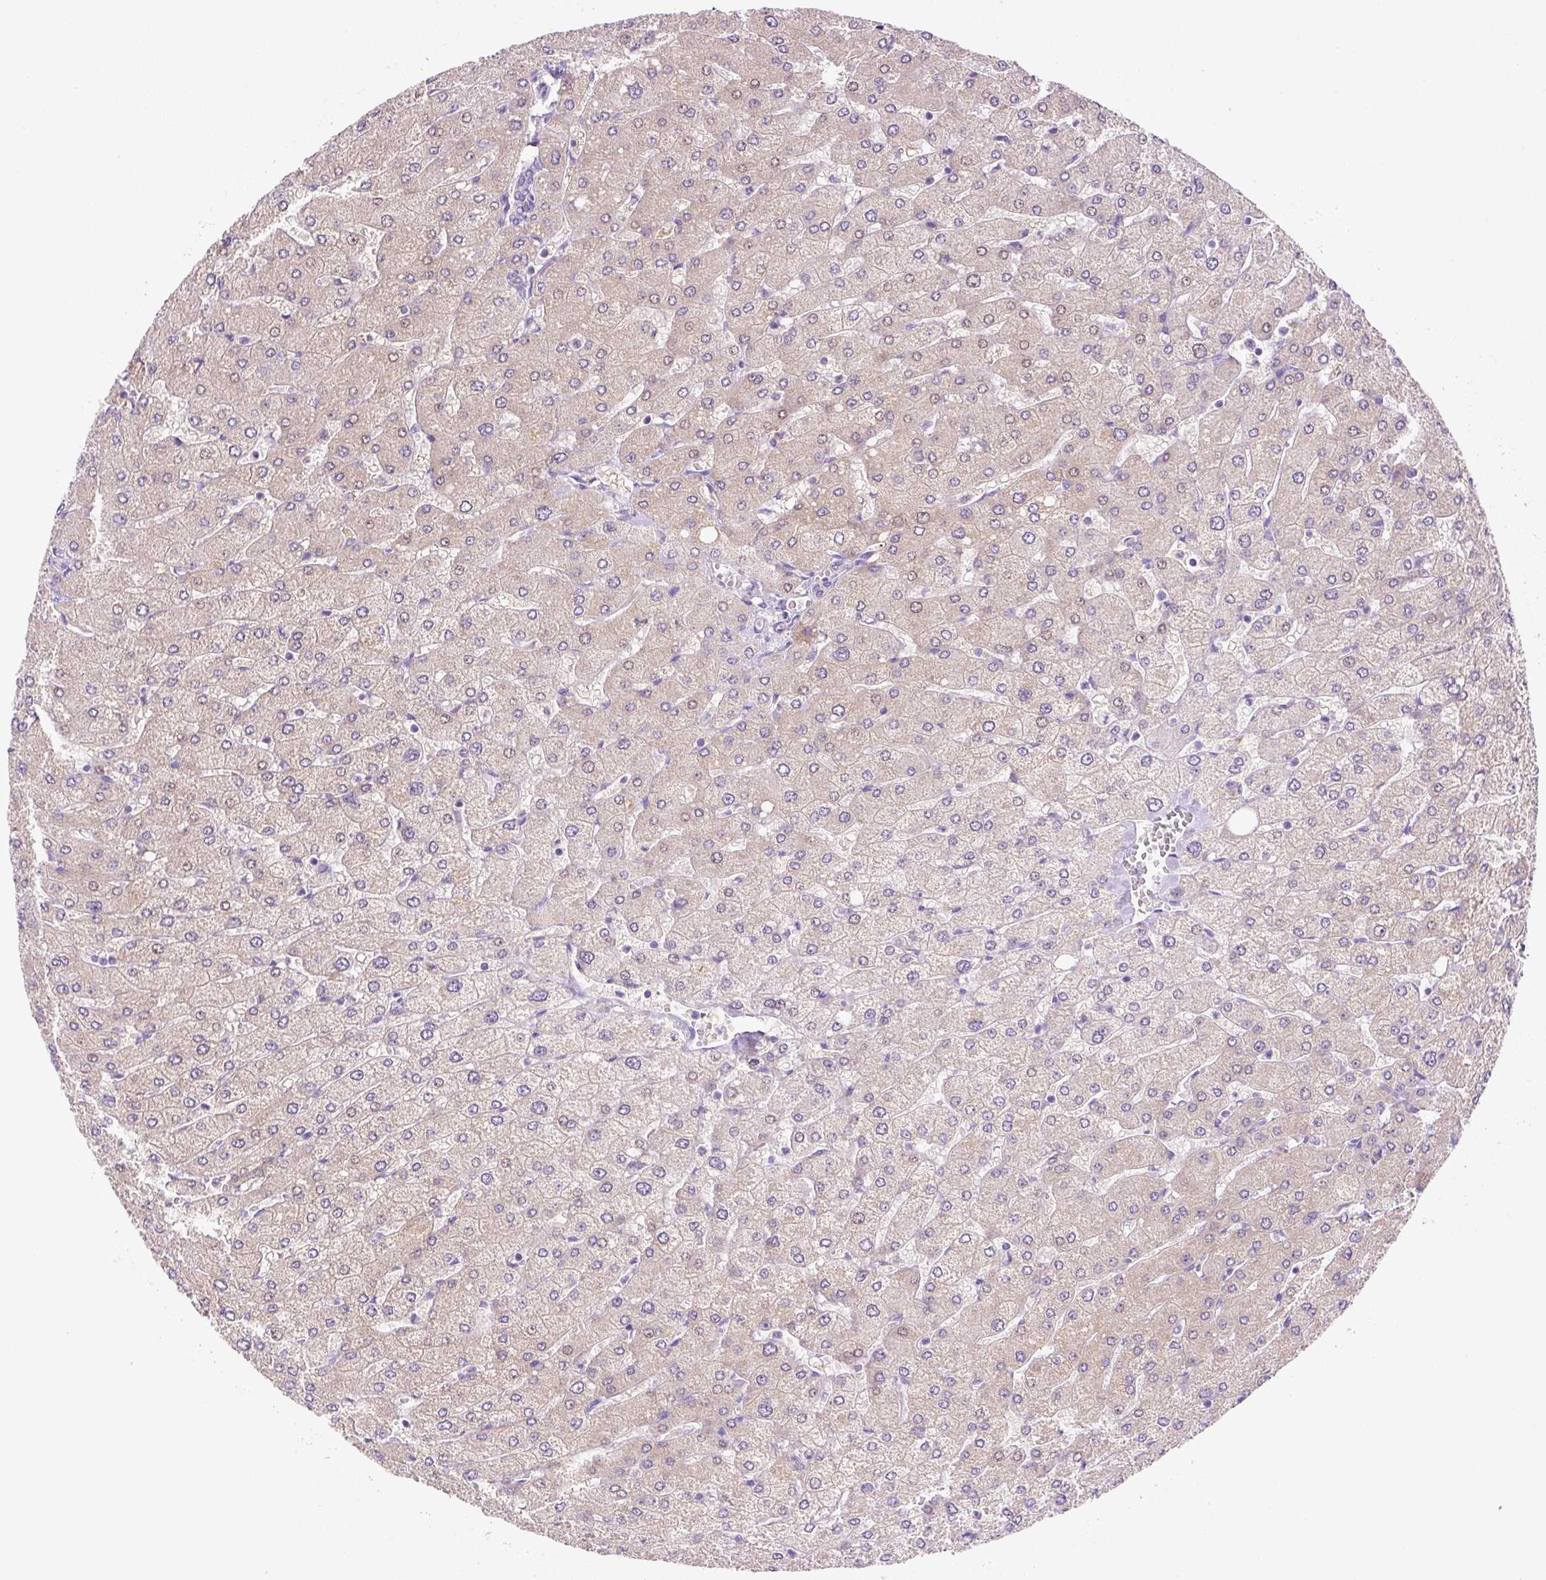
{"staining": {"intensity": "negative", "quantity": "none", "location": "none"}, "tissue": "liver", "cell_type": "Cholangiocytes", "image_type": "normal", "snomed": [{"axis": "morphology", "description": "Normal tissue, NOS"}, {"axis": "topography", "description": "Liver"}], "caption": "Image shows no significant protein expression in cholangiocytes of benign liver. (Stains: DAB immunohistochemistry with hematoxylin counter stain, Microscopy: brightfield microscopy at high magnification).", "gene": "NDST3", "patient": {"sex": "male", "age": 55}}